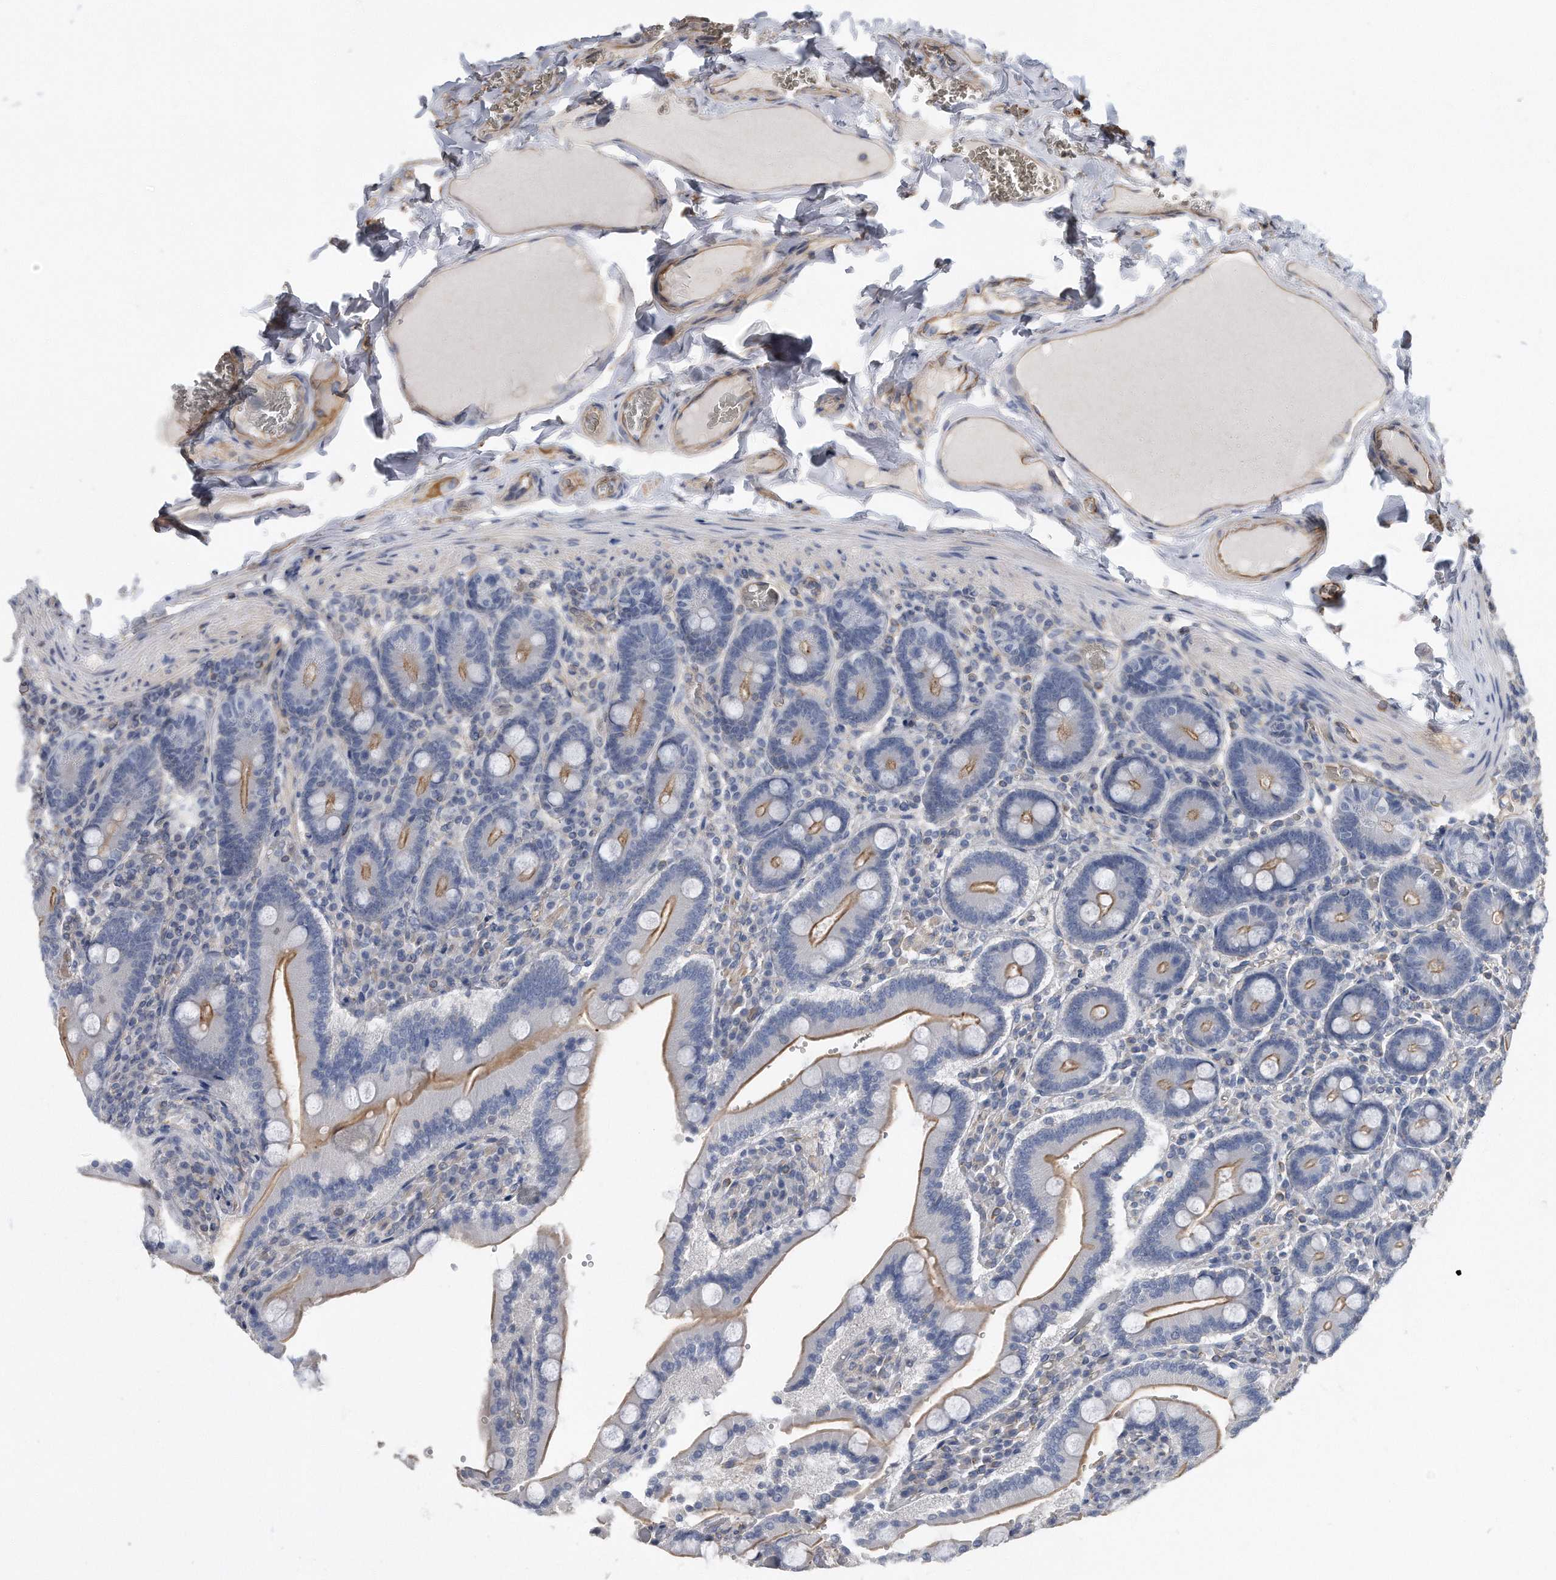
{"staining": {"intensity": "moderate", "quantity": ">75%", "location": "cytoplasmic/membranous"}, "tissue": "duodenum", "cell_type": "Glandular cells", "image_type": "normal", "snomed": [{"axis": "morphology", "description": "Normal tissue, NOS"}, {"axis": "topography", "description": "Duodenum"}], "caption": "High-power microscopy captured an immunohistochemistry (IHC) photomicrograph of normal duodenum, revealing moderate cytoplasmic/membranous expression in about >75% of glandular cells. The protein of interest is stained brown, and the nuclei are stained in blue (DAB IHC with brightfield microscopy, high magnification).", "gene": "GPC1", "patient": {"sex": "female", "age": 62}}